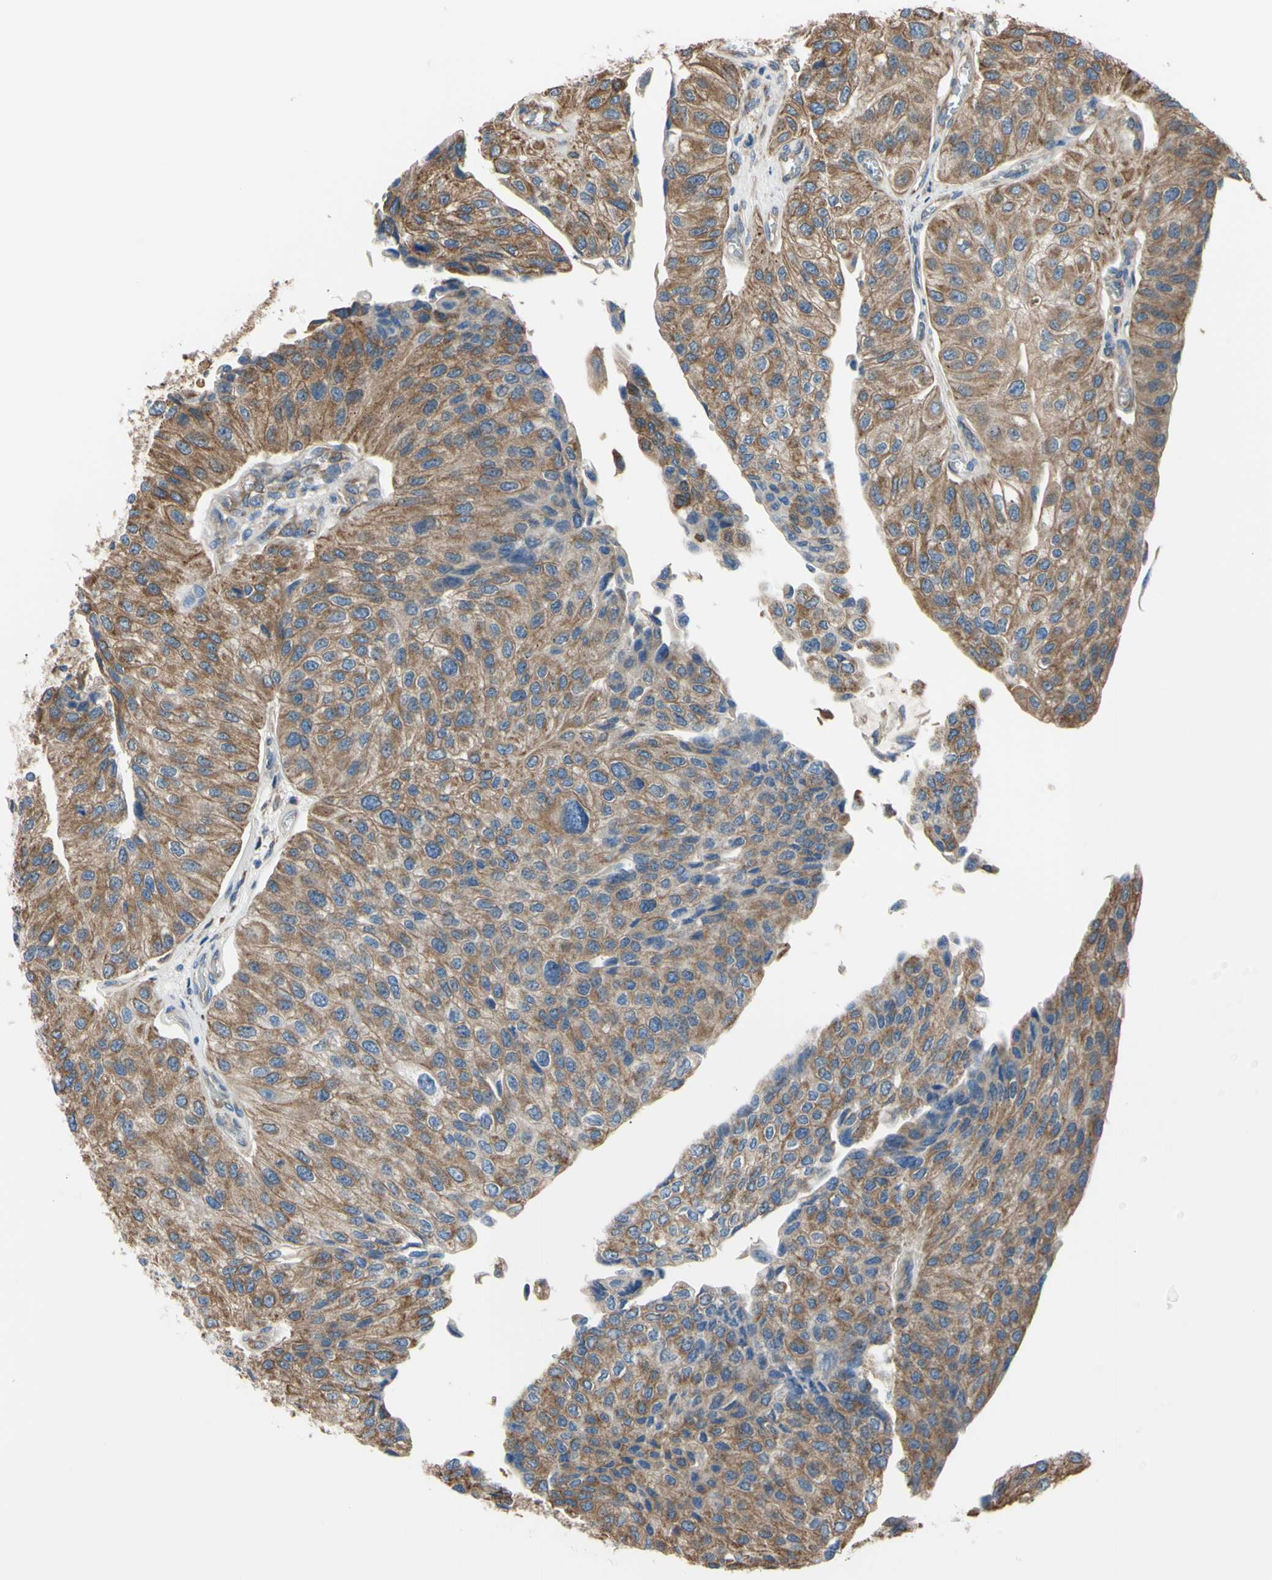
{"staining": {"intensity": "moderate", "quantity": ">75%", "location": "cytoplasmic/membranous"}, "tissue": "urothelial cancer", "cell_type": "Tumor cells", "image_type": "cancer", "snomed": [{"axis": "morphology", "description": "Urothelial carcinoma, High grade"}, {"axis": "topography", "description": "Kidney"}, {"axis": "topography", "description": "Urinary bladder"}], "caption": "Urothelial cancer was stained to show a protein in brown. There is medium levels of moderate cytoplasmic/membranous expression in about >75% of tumor cells.", "gene": "BMF", "patient": {"sex": "male", "age": 77}}